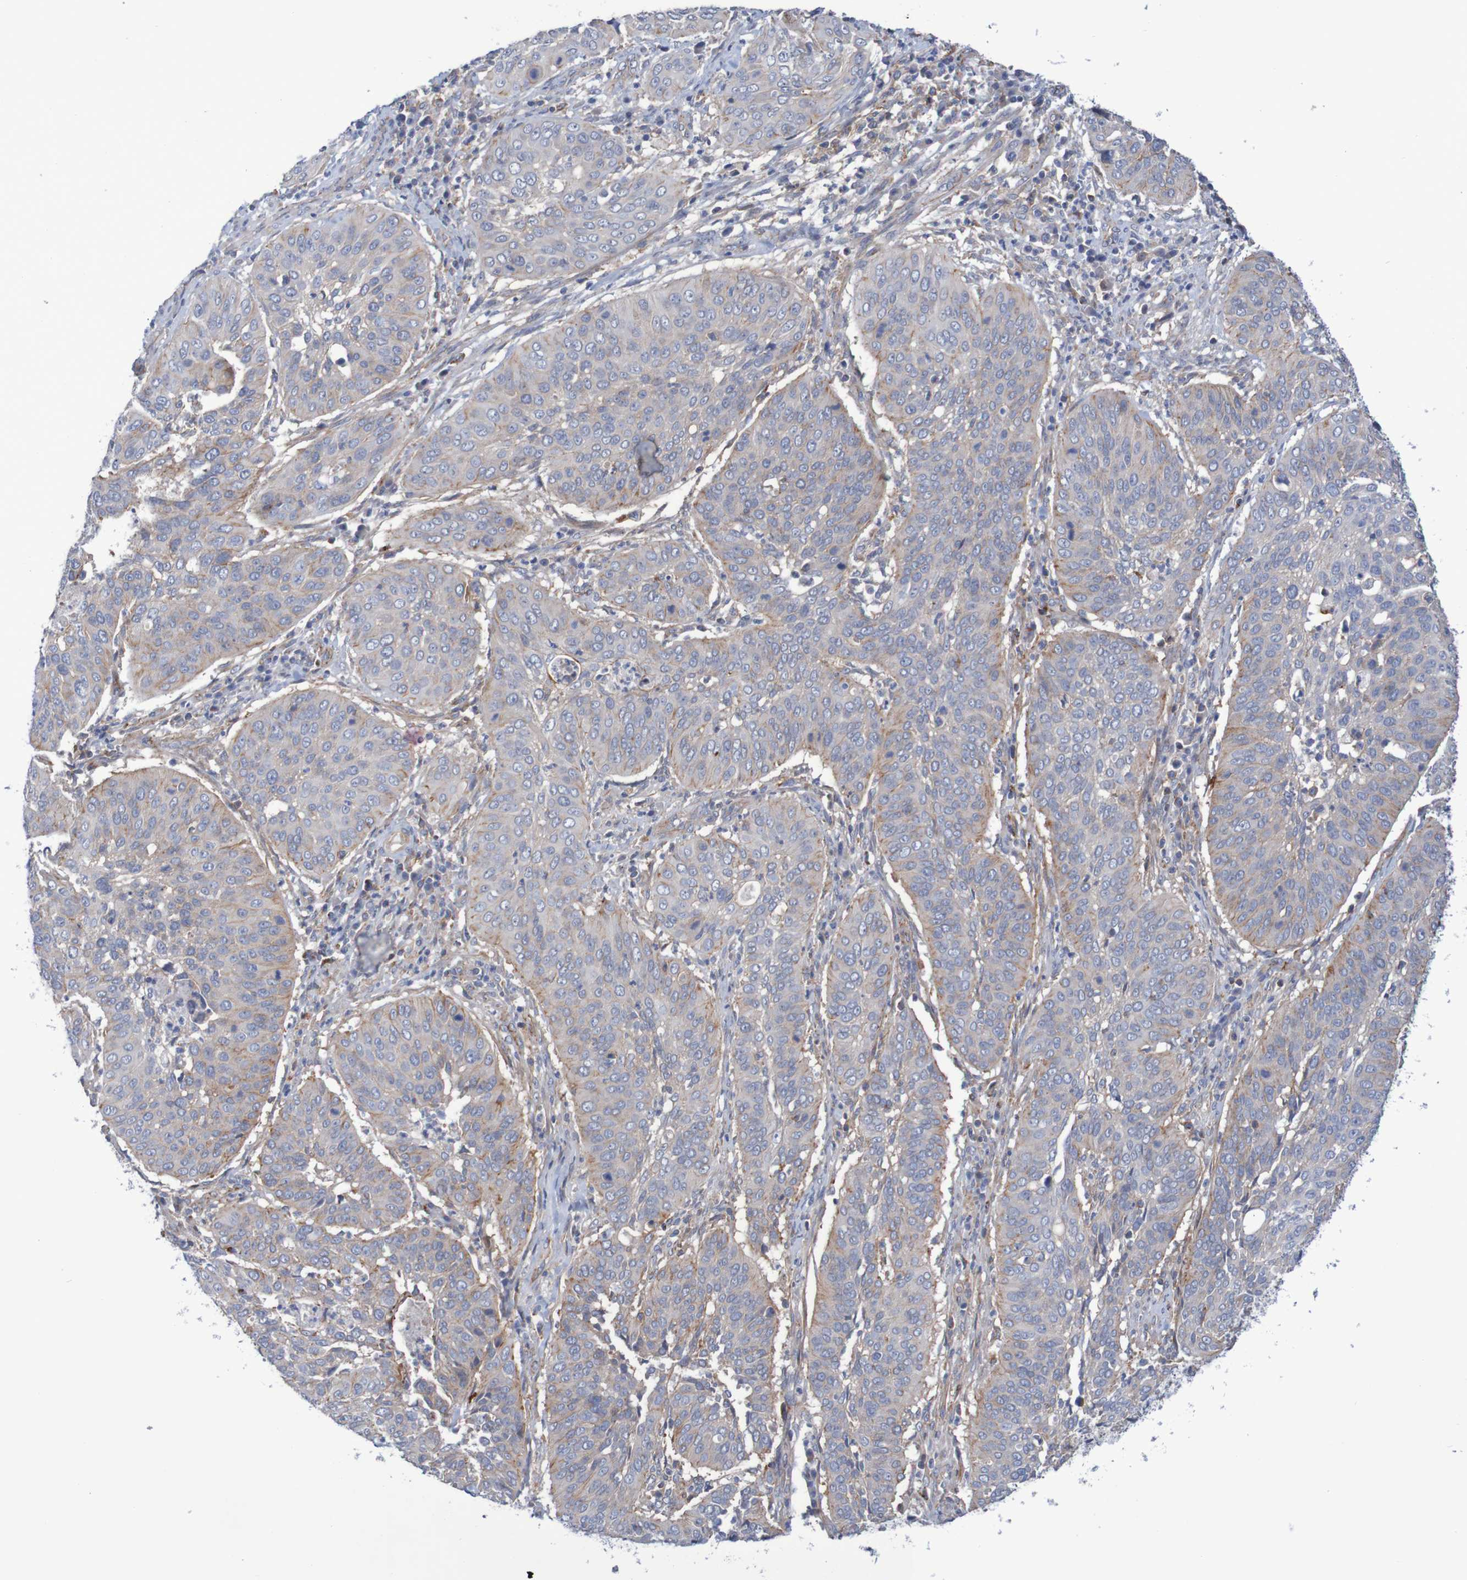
{"staining": {"intensity": "moderate", "quantity": "<25%", "location": "cytoplasmic/membranous"}, "tissue": "cervical cancer", "cell_type": "Tumor cells", "image_type": "cancer", "snomed": [{"axis": "morphology", "description": "Normal tissue, NOS"}, {"axis": "morphology", "description": "Squamous cell carcinoma, NOS"}, {"axis": "topography", "description": "Cervix"}], "caption": "Cervical cancer stained with a brown dye reveals moderate cytoplasmic/membranous positive positivity in about <25% of tumor cells.", "gene": "NECTIN2", "patient": {"sex": "female", "age": 39}}